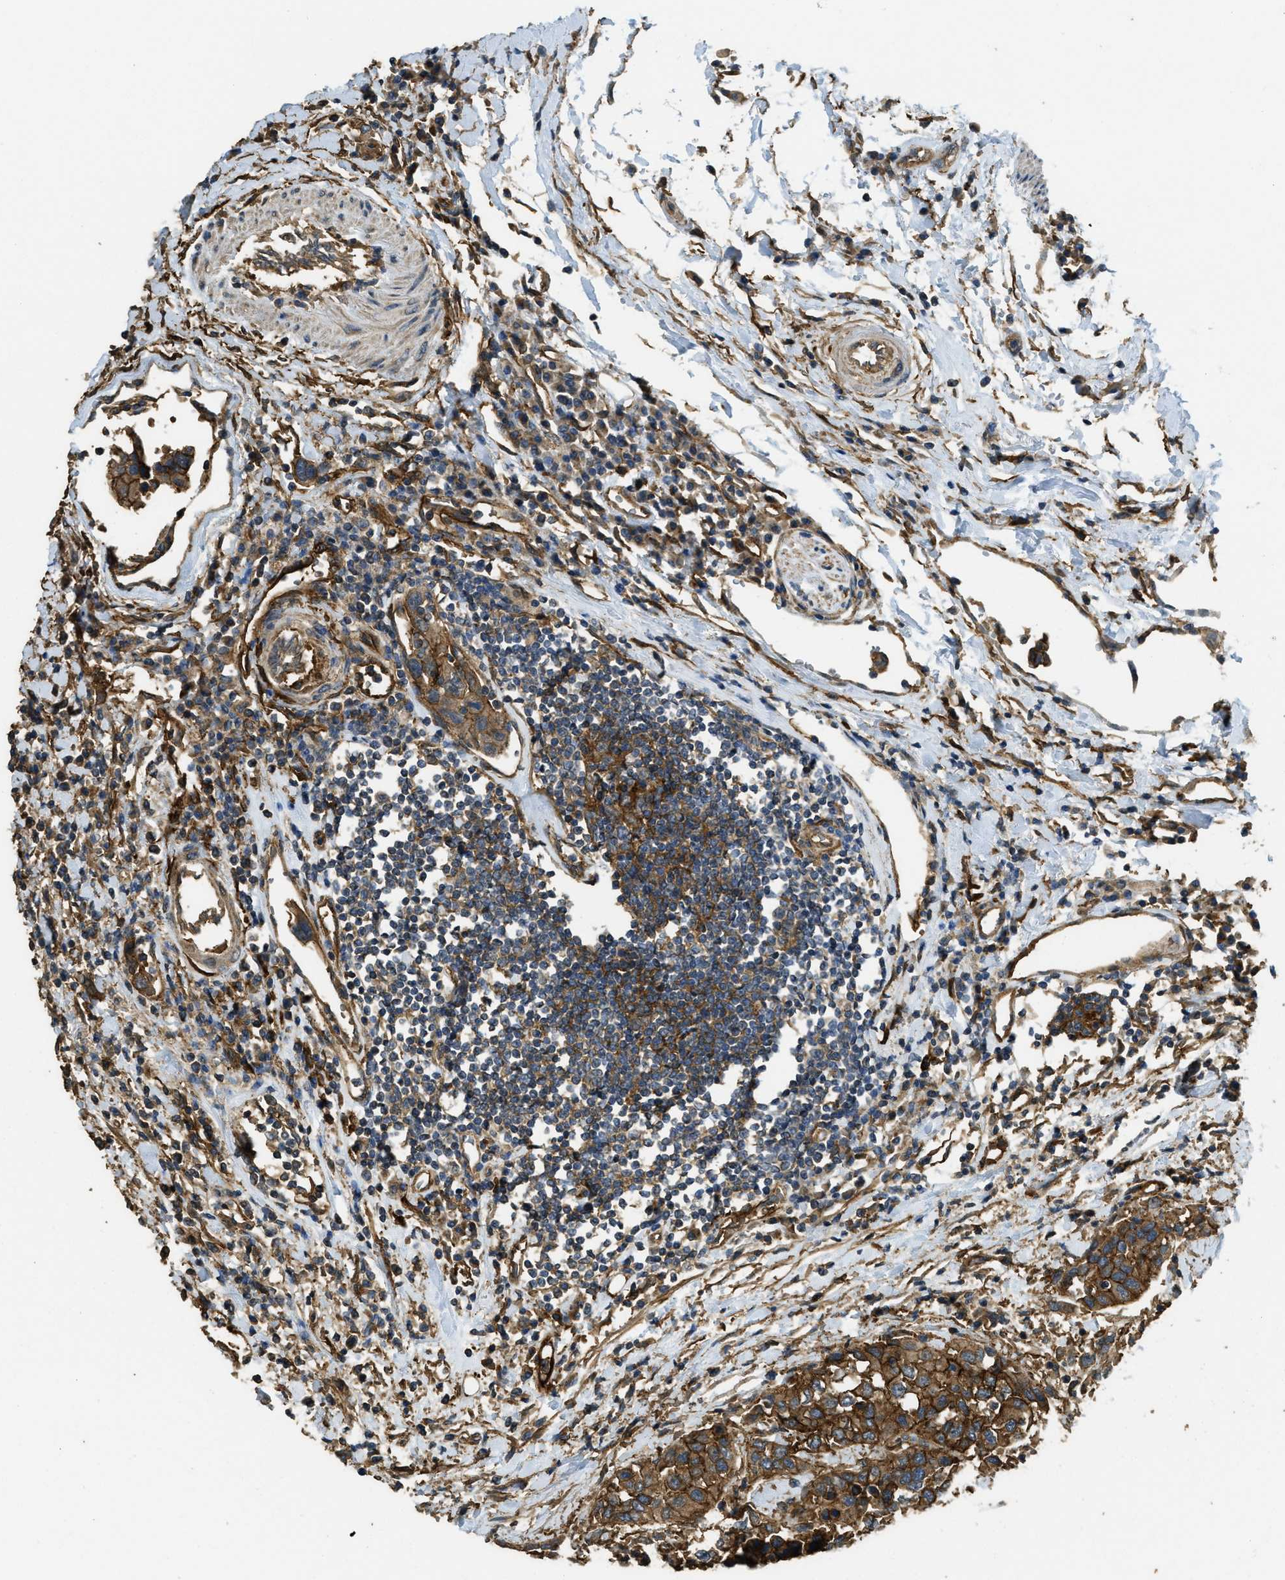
{"staining": {"intensity": "moderate", "quantity": ">75%", "location": "cytoplasmic/membranous"}, "tissue": "urothelial cancer", "cell_type": "Tumor cells", "image_type": "cancer", "snomed": [{"axis": "morphology", "description": "Urothelial carcinoma, High grade"}, {"axis": "topography", "description": "Urinary bladder"}], "caption": "Moderate cytoplasmic/membranous protein staining is identified in approximately >75% of tumor cells in urothelial carcinoma (high-grade).", "gene": "CD276", "patient": {"sex": "female", "age": 80}}